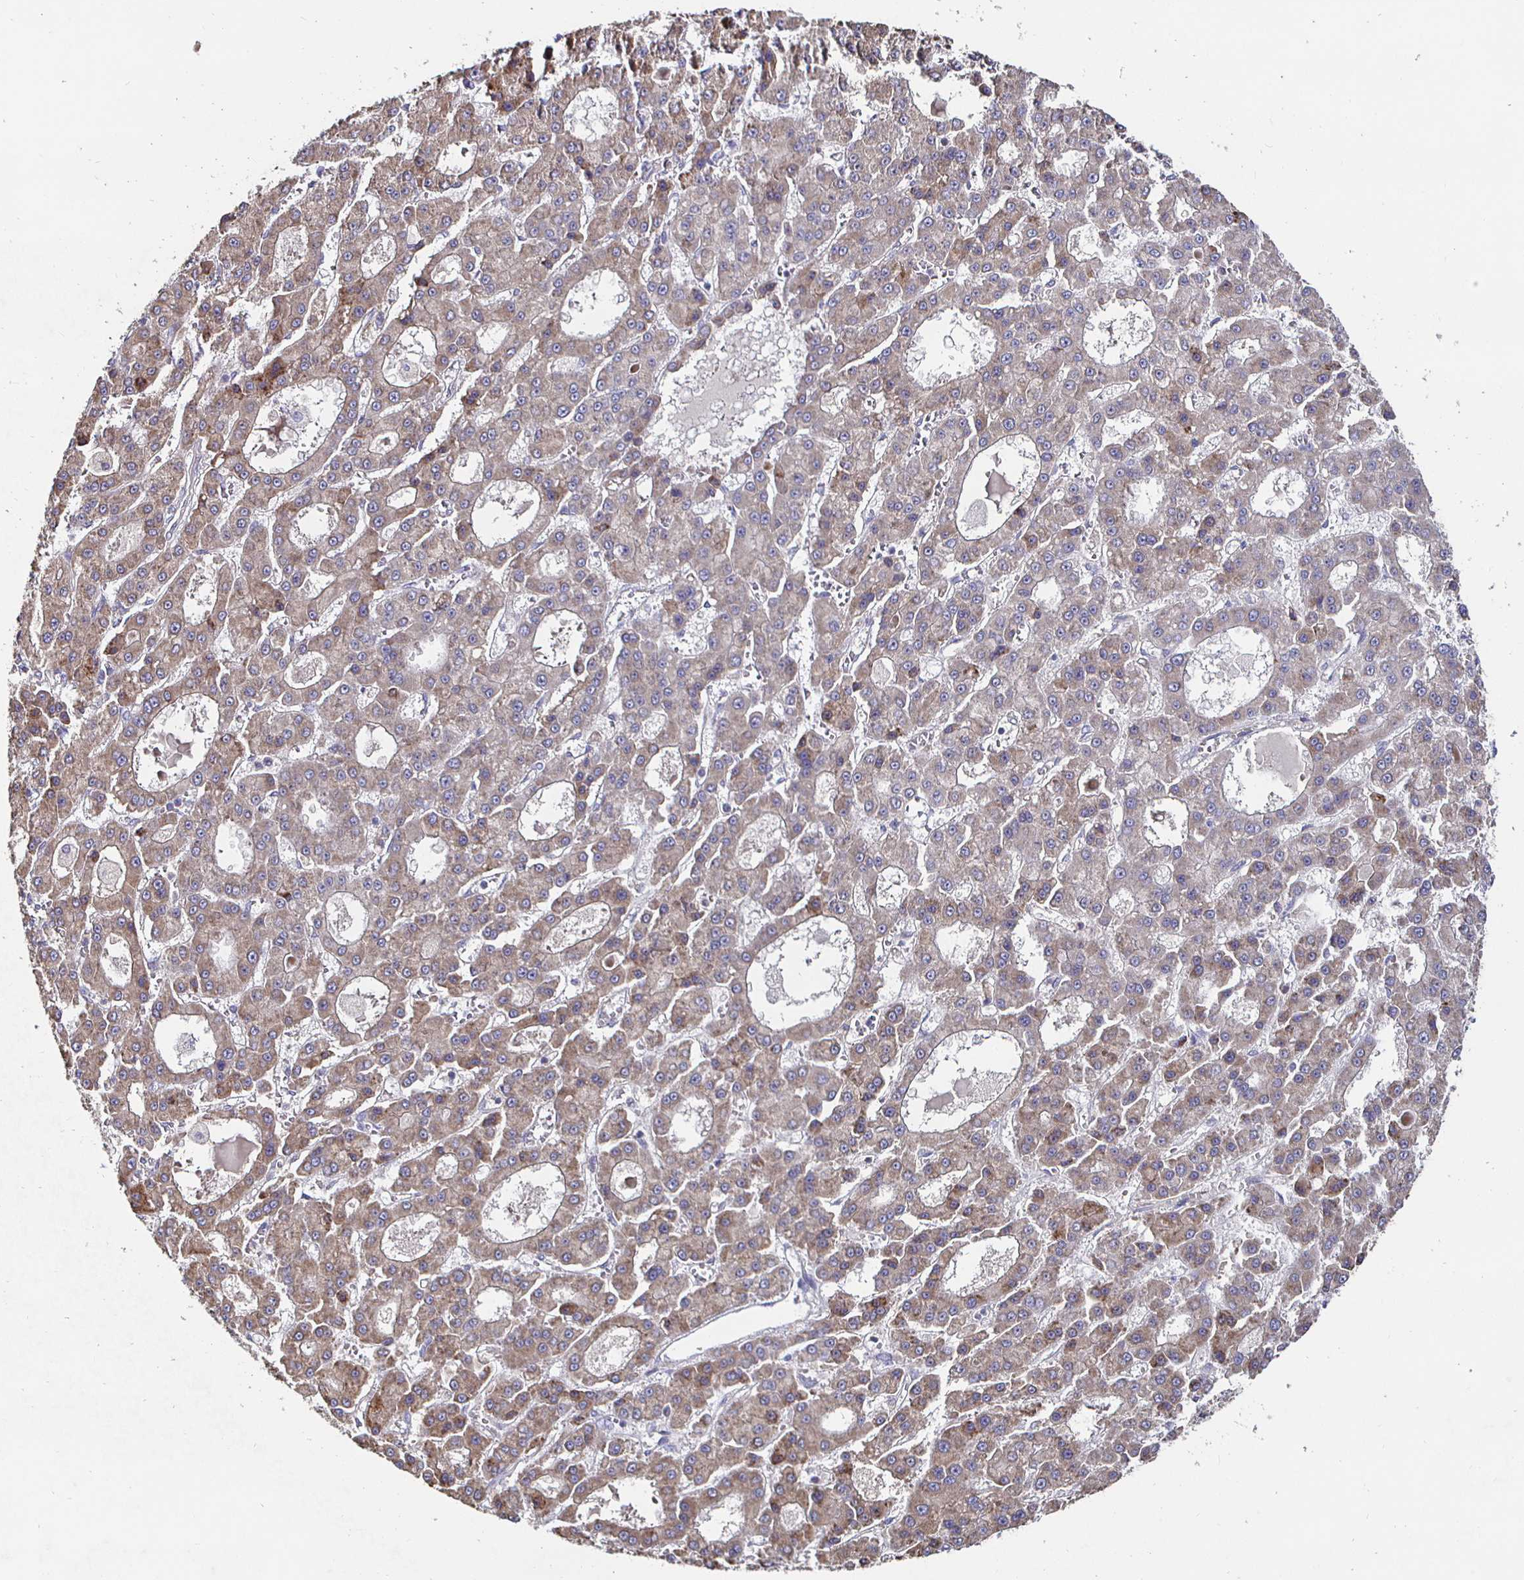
{"staining": {"intensity": "weak", "quantity": ">75%", "location": "cytoplasmic/membranous"}, "tissue": "liver cancer", "cell_type": "Tumor cells", "image_type": "cancer", "snomed": [{"axis": "morphology", "description": "Carcinoma, Hepatocellular, NOS"}, {"axis": "topography", "description": "Liver"}], "caption": "Weak cytoplasmic/membranous expression is appreciated in approximately >75% of tumor cells in hepatocellular carcinoma (liver).", "gene": "NRSN1", "patient": {"sex": "male", "age": 70}}